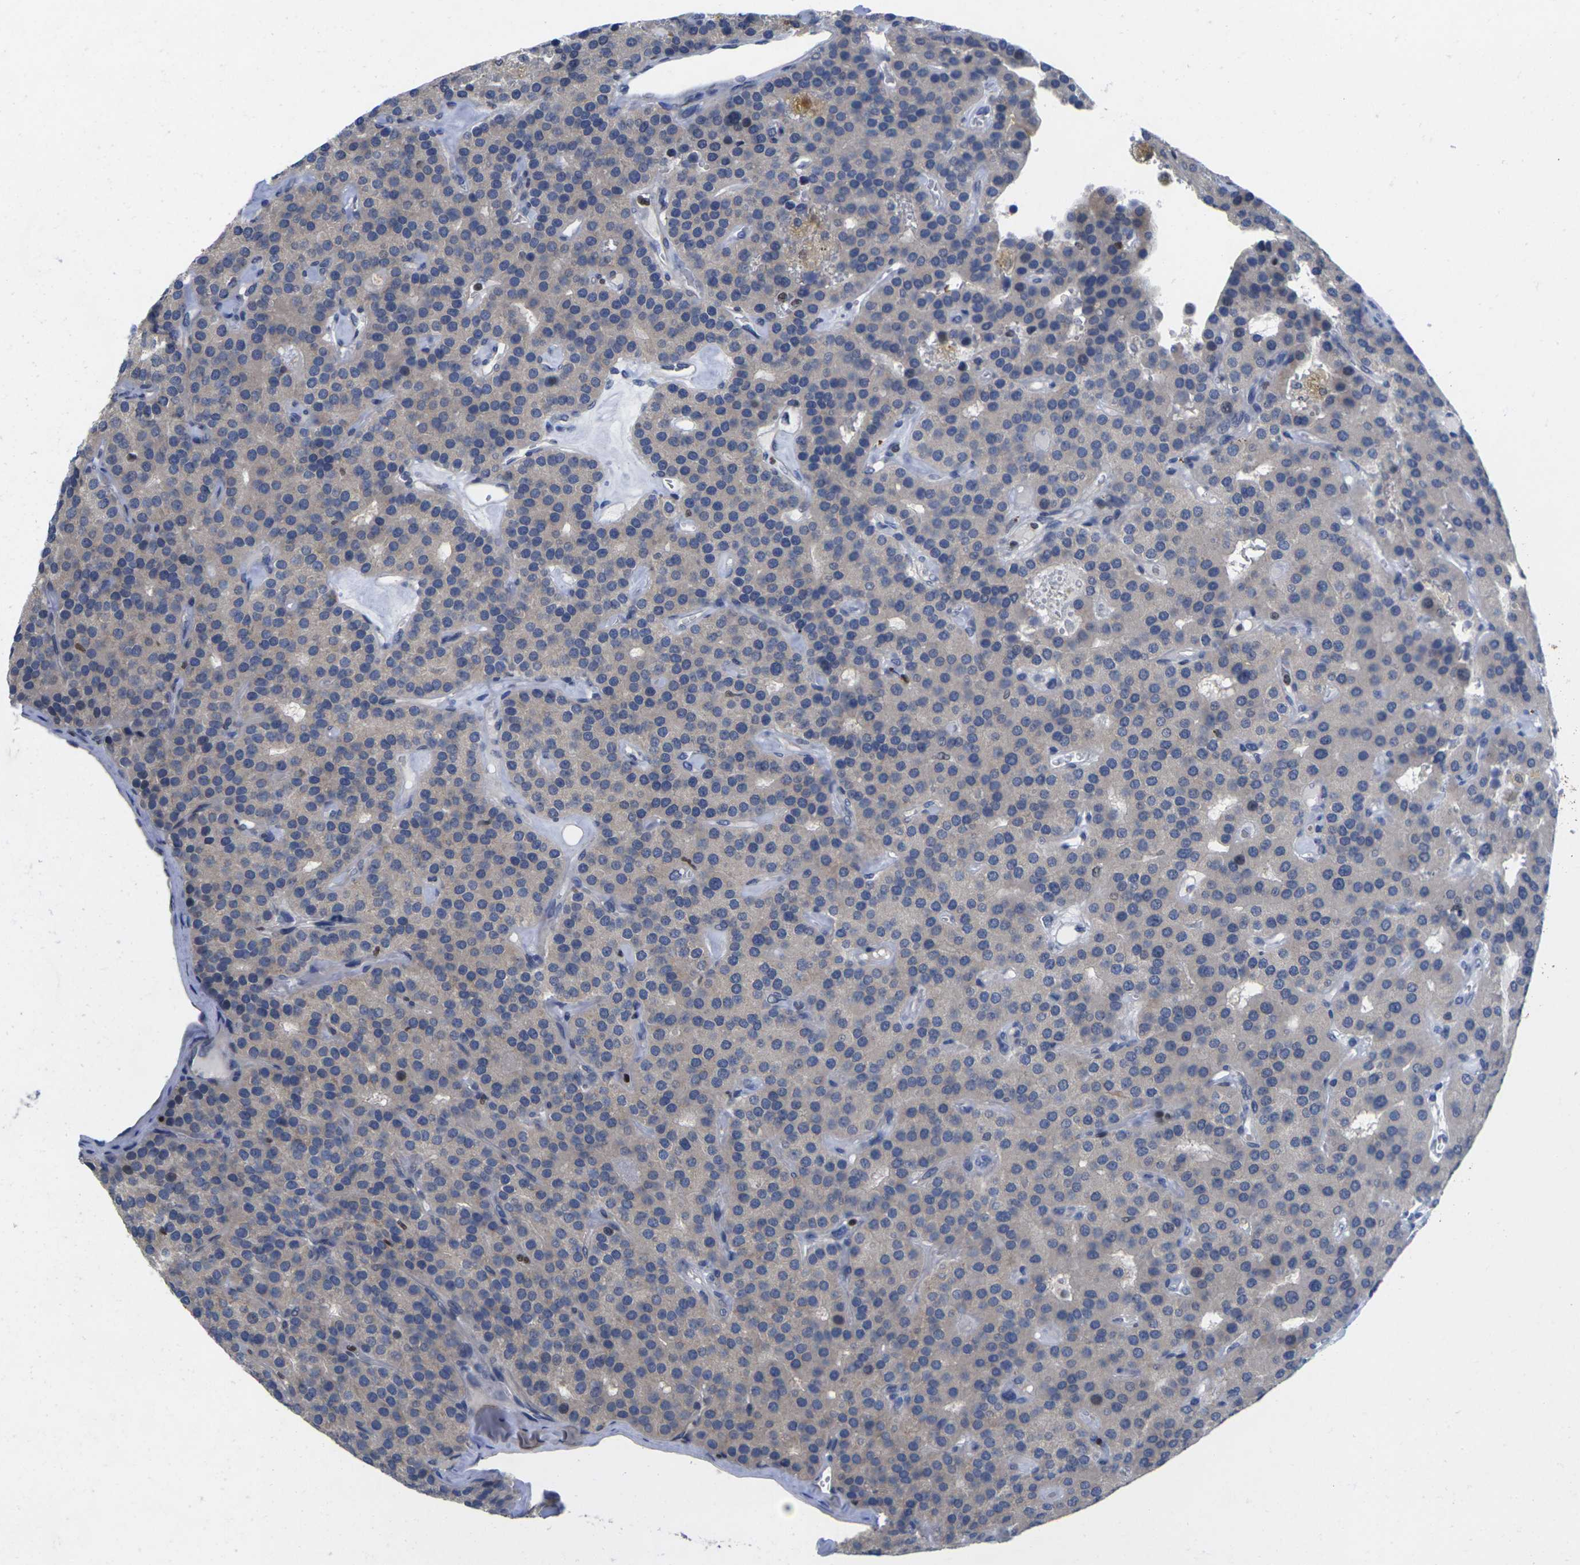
{"staining": {"intensity": "negative", "quantity": "none", "location": "none"}, "tissue": "parathyroid gland", "cell_type": "Glandular cells", "image_type": "normal", "snomed": [{"axis": "morphology", "description": "Normal tissue, NOS"}, {"axis": "morphology", "description": "Adenoma, NOS"}, {"axis": "topography", "description": "Parathyroid gland"}], "caption": "Glandular cells show no significant staining in benign parathyroid gland.", "gene": "IKZF1", "patient": {"sex": "female", "age": 86}}